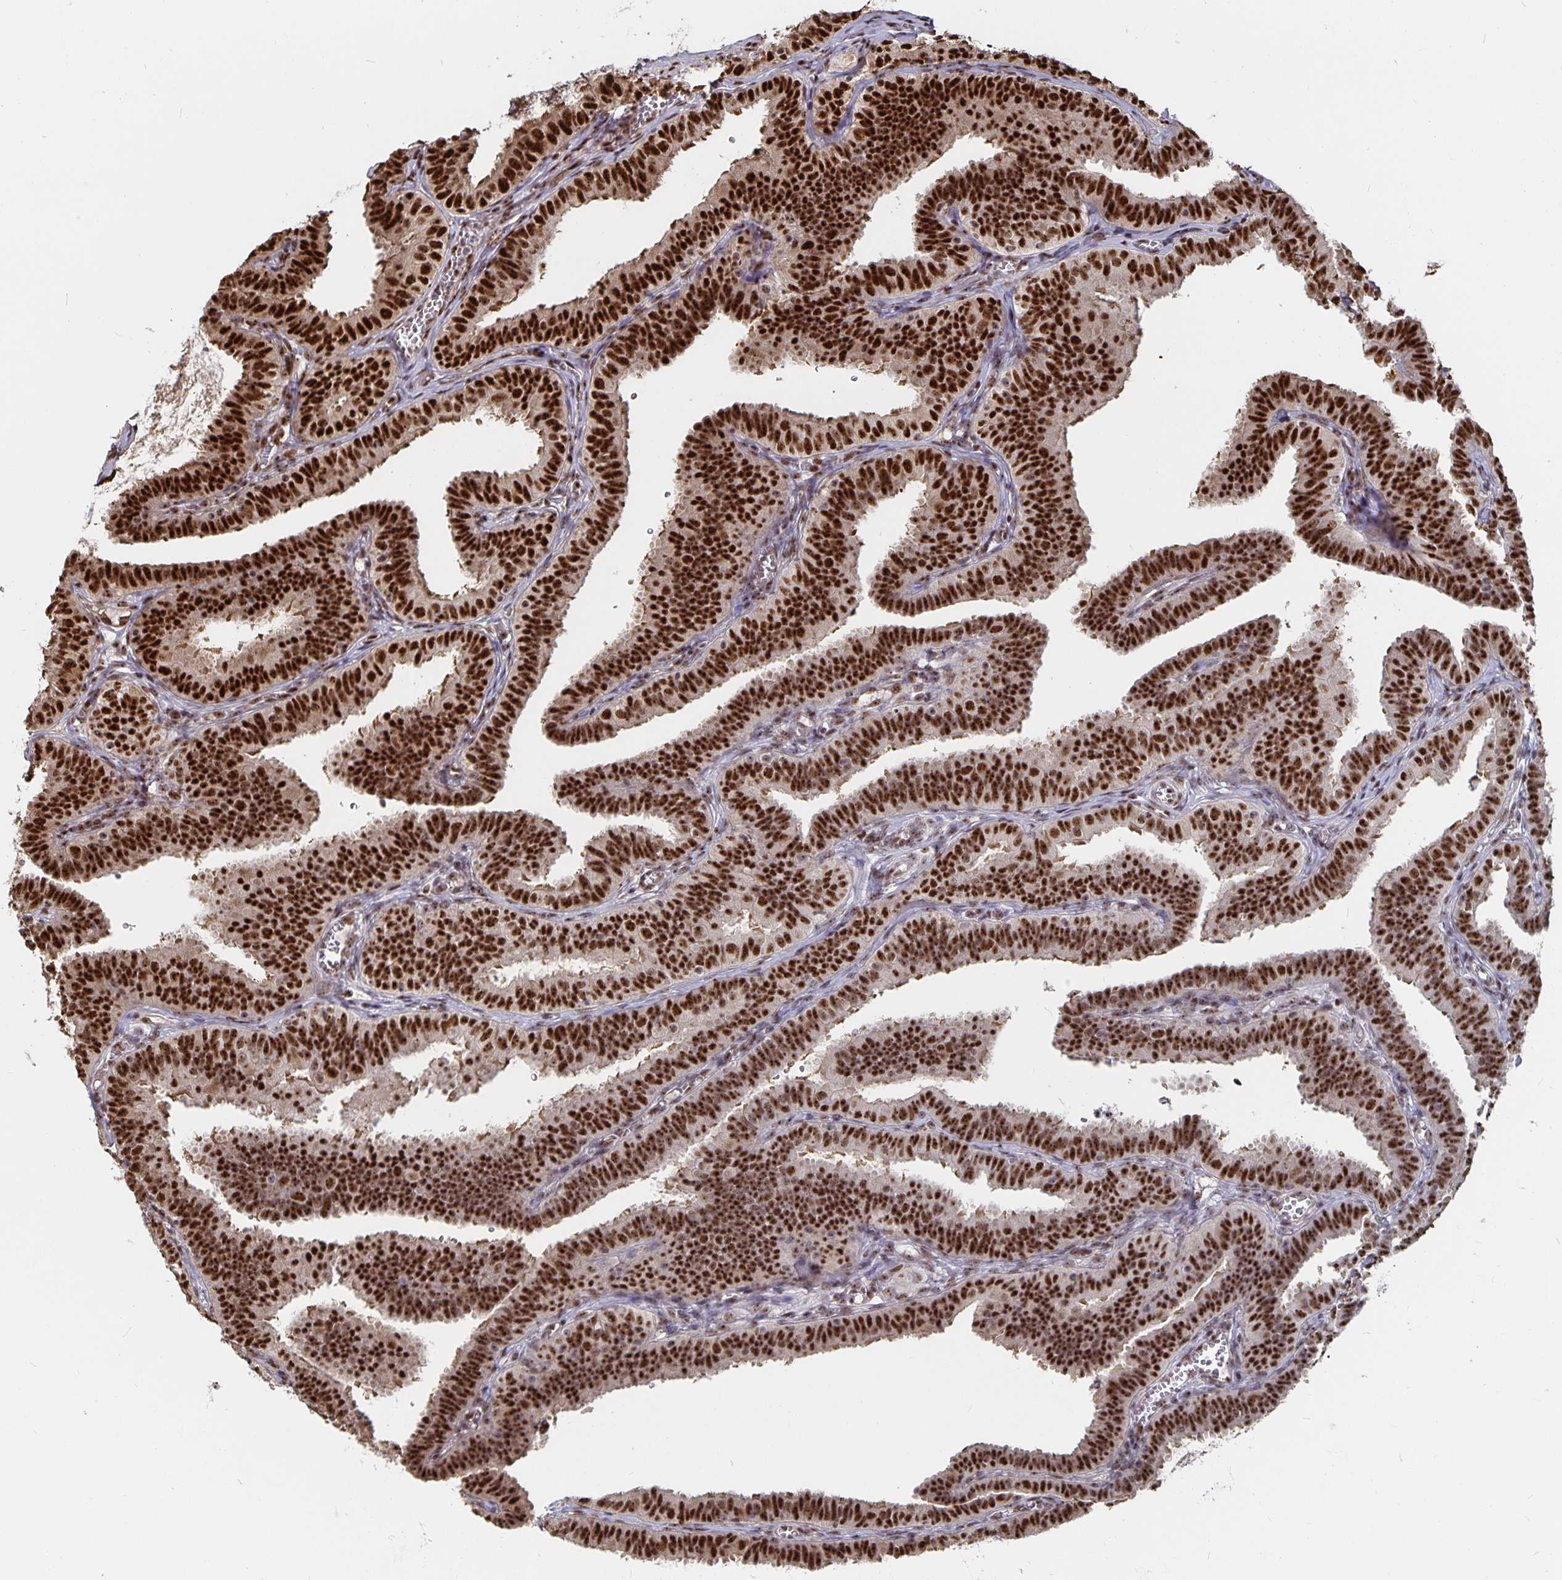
{"staining": {"intensity": "strong", "quantity": ">75%", "location": "nuclear"}, "tissue": "fallopian tube", "cell_type": "Glandular cells", "image_type": "normal", "snomed": [{"axis": "morphology", "description": "Normal tissue, NOS"}, {"axis": "topography", "description": "Fallopian tube"}], "caption": "DAB (3,3'-diaminobenzidine) immunohistochemical staining of benign fallopian tube shows strong nuclear protein expression in approximately >75% of glandular cells. Immunohistochemistry (ihc) stains the protein of interest in brown and the nuclei are stained blue.", "gene": "LAS1L", "patient": {"sex": "female", "age": 25}}